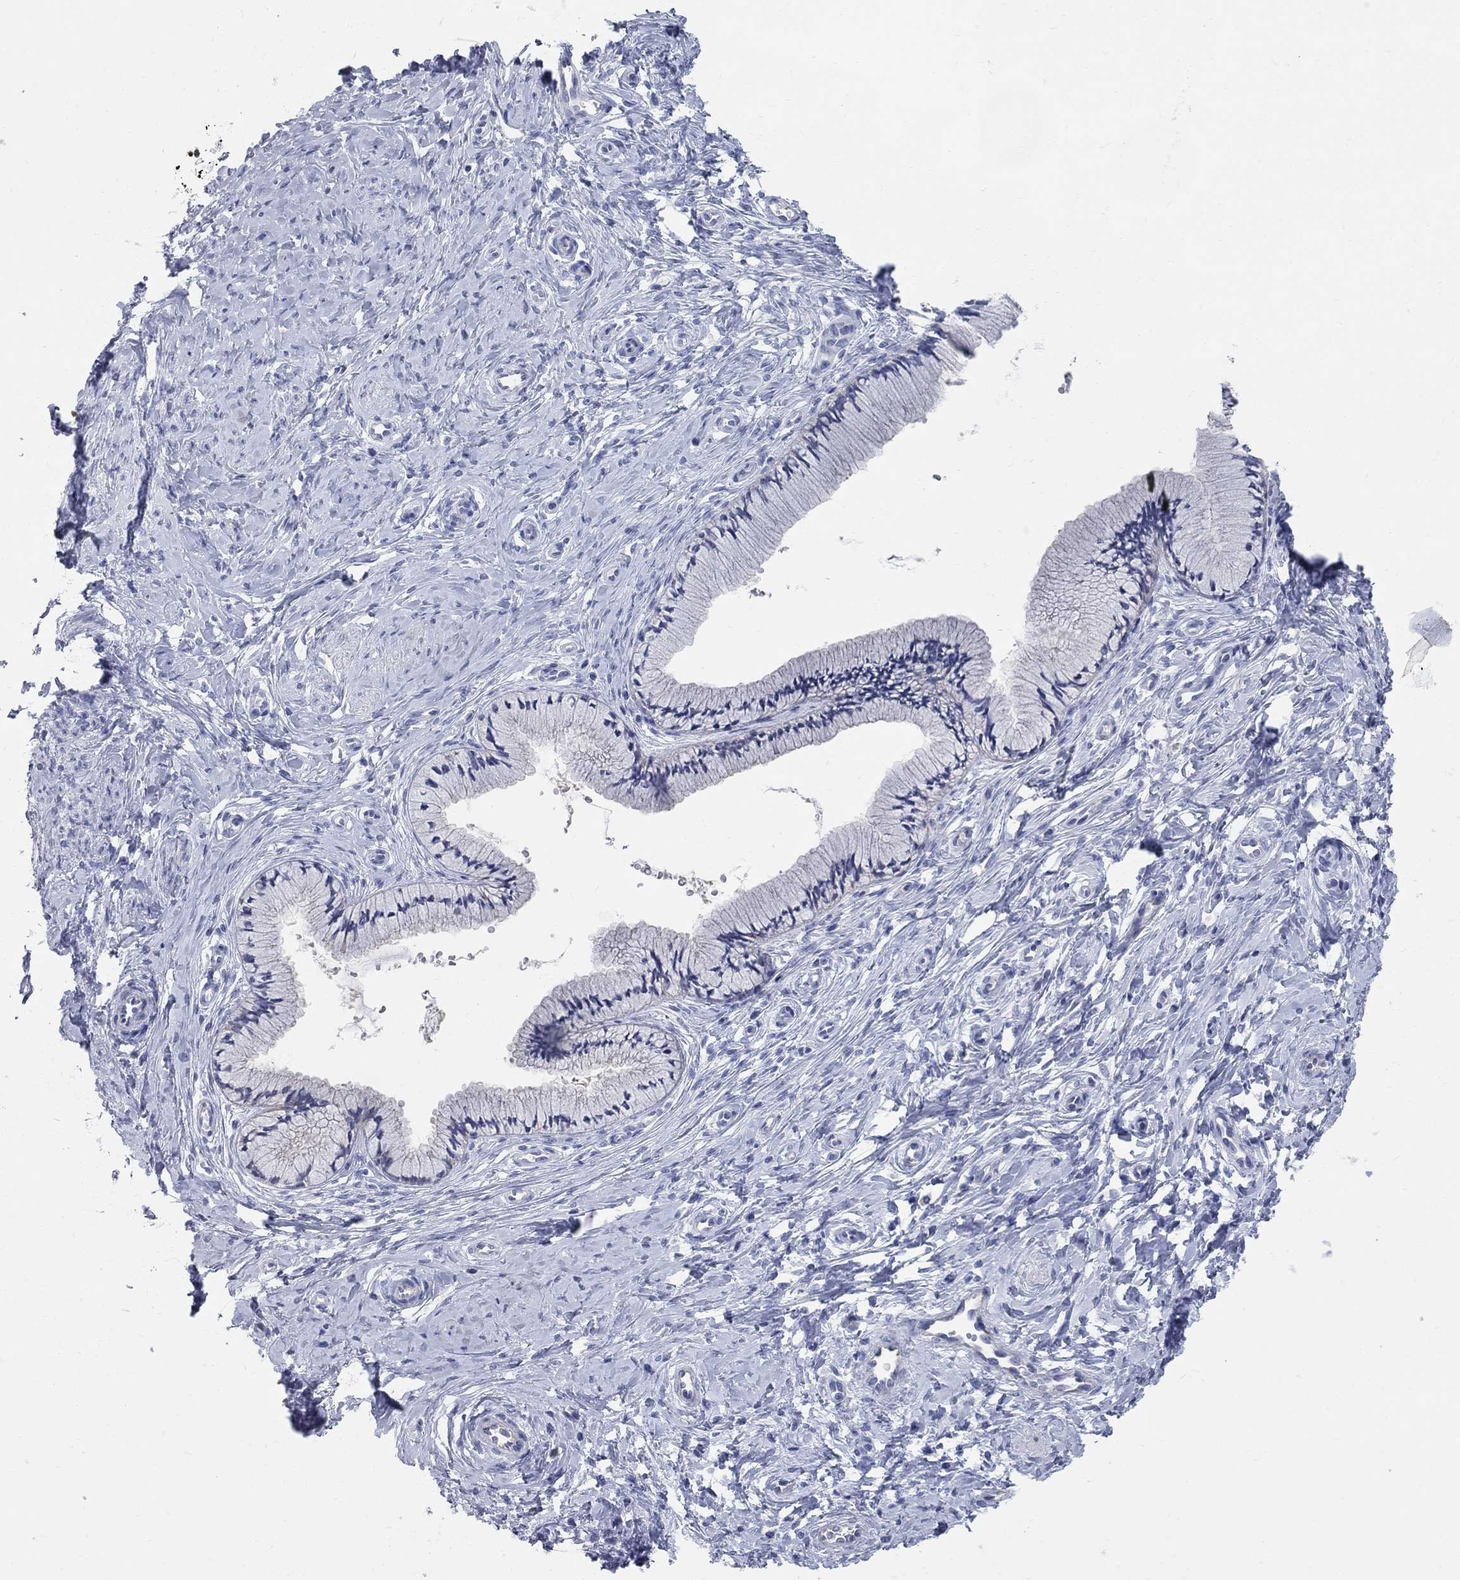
{"staining": {"intensity": "negative", "quantity": "none", "location": "none"}, "tissue": "cervix", "cell_type": "Glandular cells", "image_type": "normal", "snomed": [{"axis": "morphology", "description": "Normal tissue, NOS"}, {"axis": "topography", "description": "Cervix"}], "caption": "The IHC histopathology image has no significant staining in glandular cells of cervix.", "gene": "AOX1", "patient": {"sex": "female", "age": 37}}